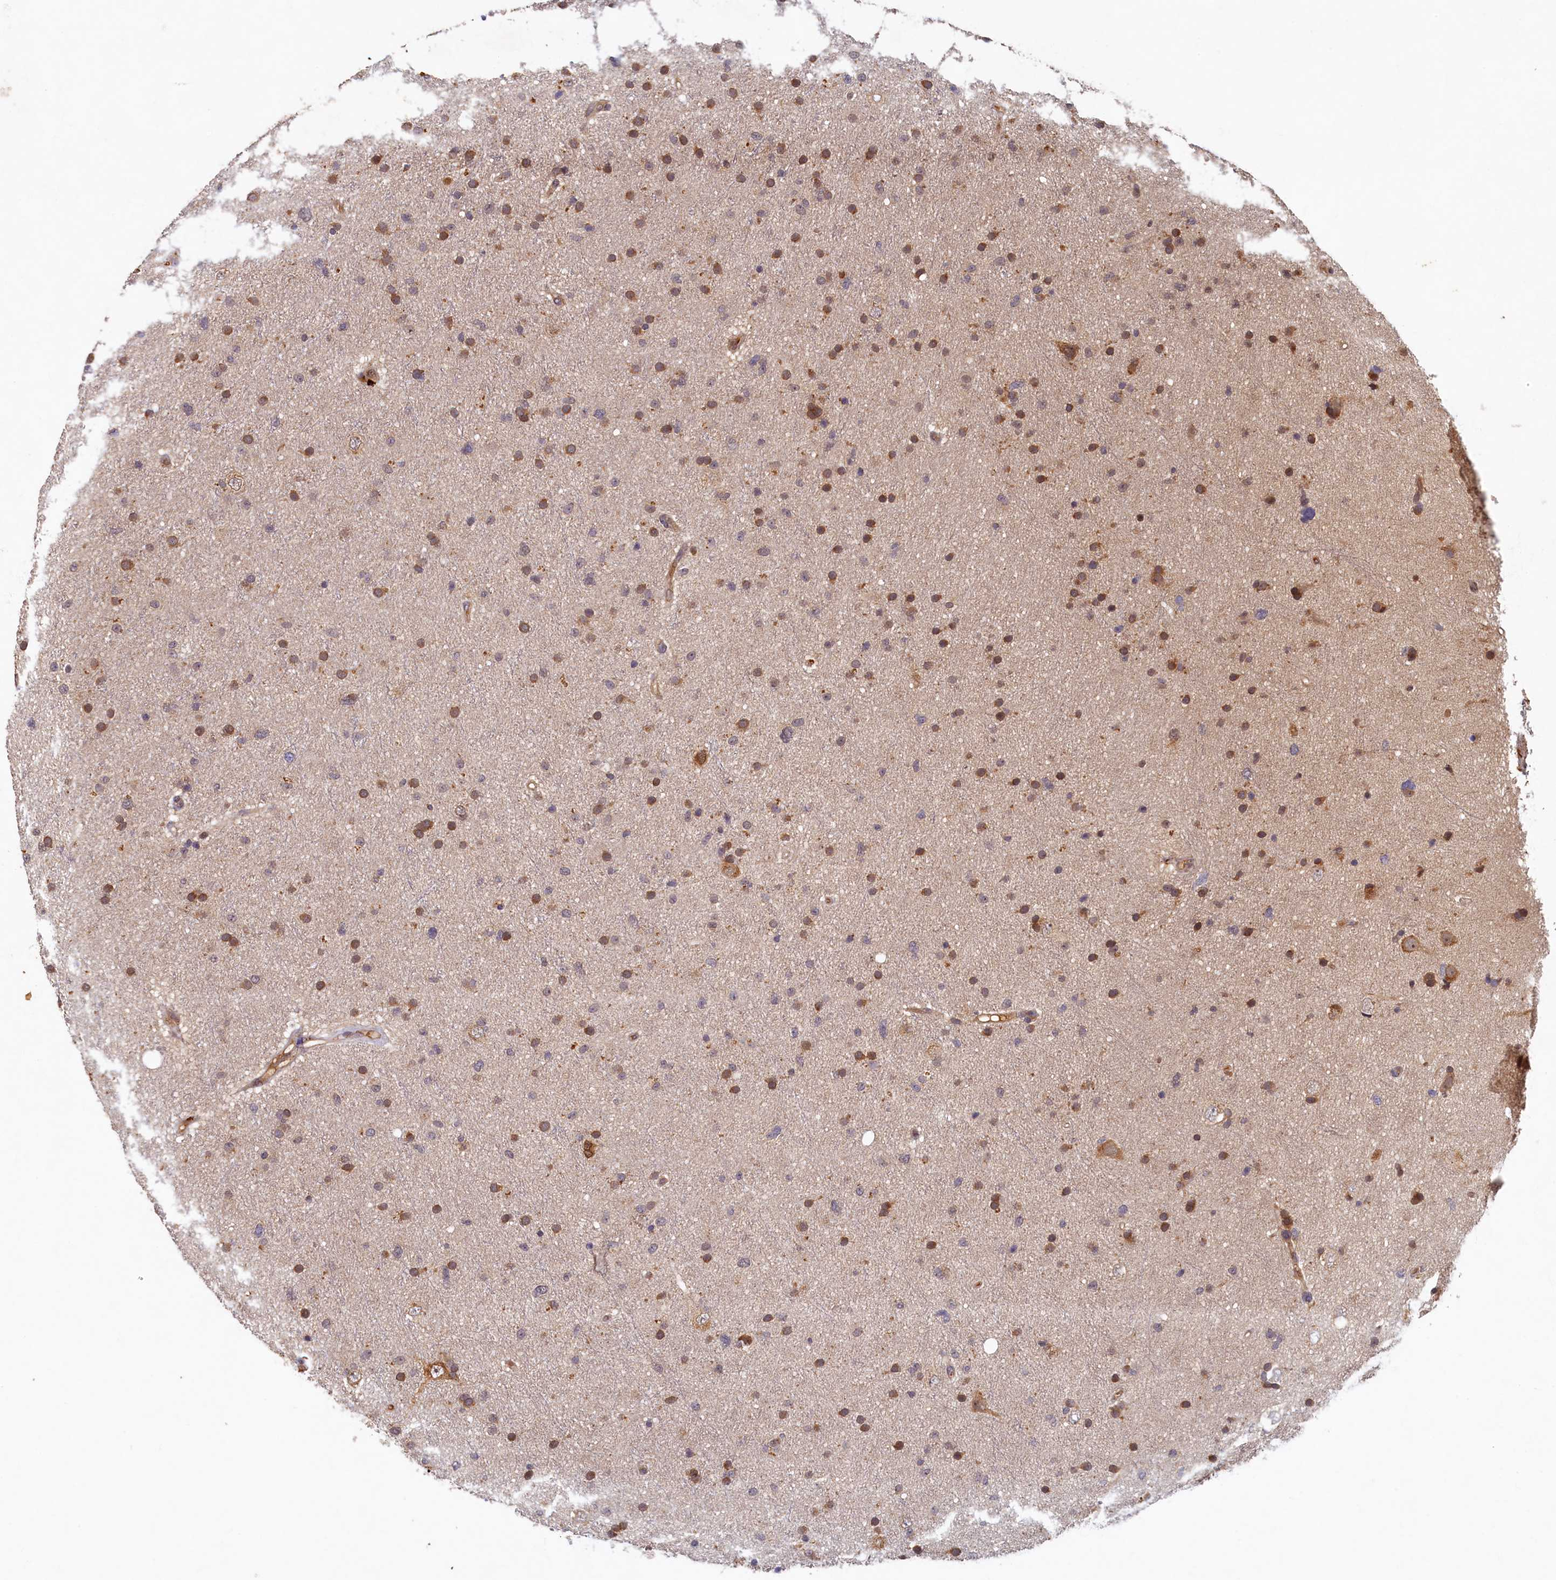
{"staining": {"intensity": "moderate", "quantity": "25%-75%", "location": "cytoplasmic/membranous"}, "tissue": "glioma", "cell_type": "Tumor cells", "image_type": "cancer", "snomed": [{"axis": "morphology", "description": "Glioma, malignant, Low grade"}, {"axis": "topography", "description": "Cerebral cortex"}], "caption": "IHC (DAB (3,3'-diaminobenzidine)) staining of glioma demonstrates moderate cytoplasmic/membranous protein staining in about 25%-75% of tumor cells. (Brightfield microscopy of DAB IHC at high magnification).", "gene": "LCMT2", "patient": {"sex": "female", "age": 39}}